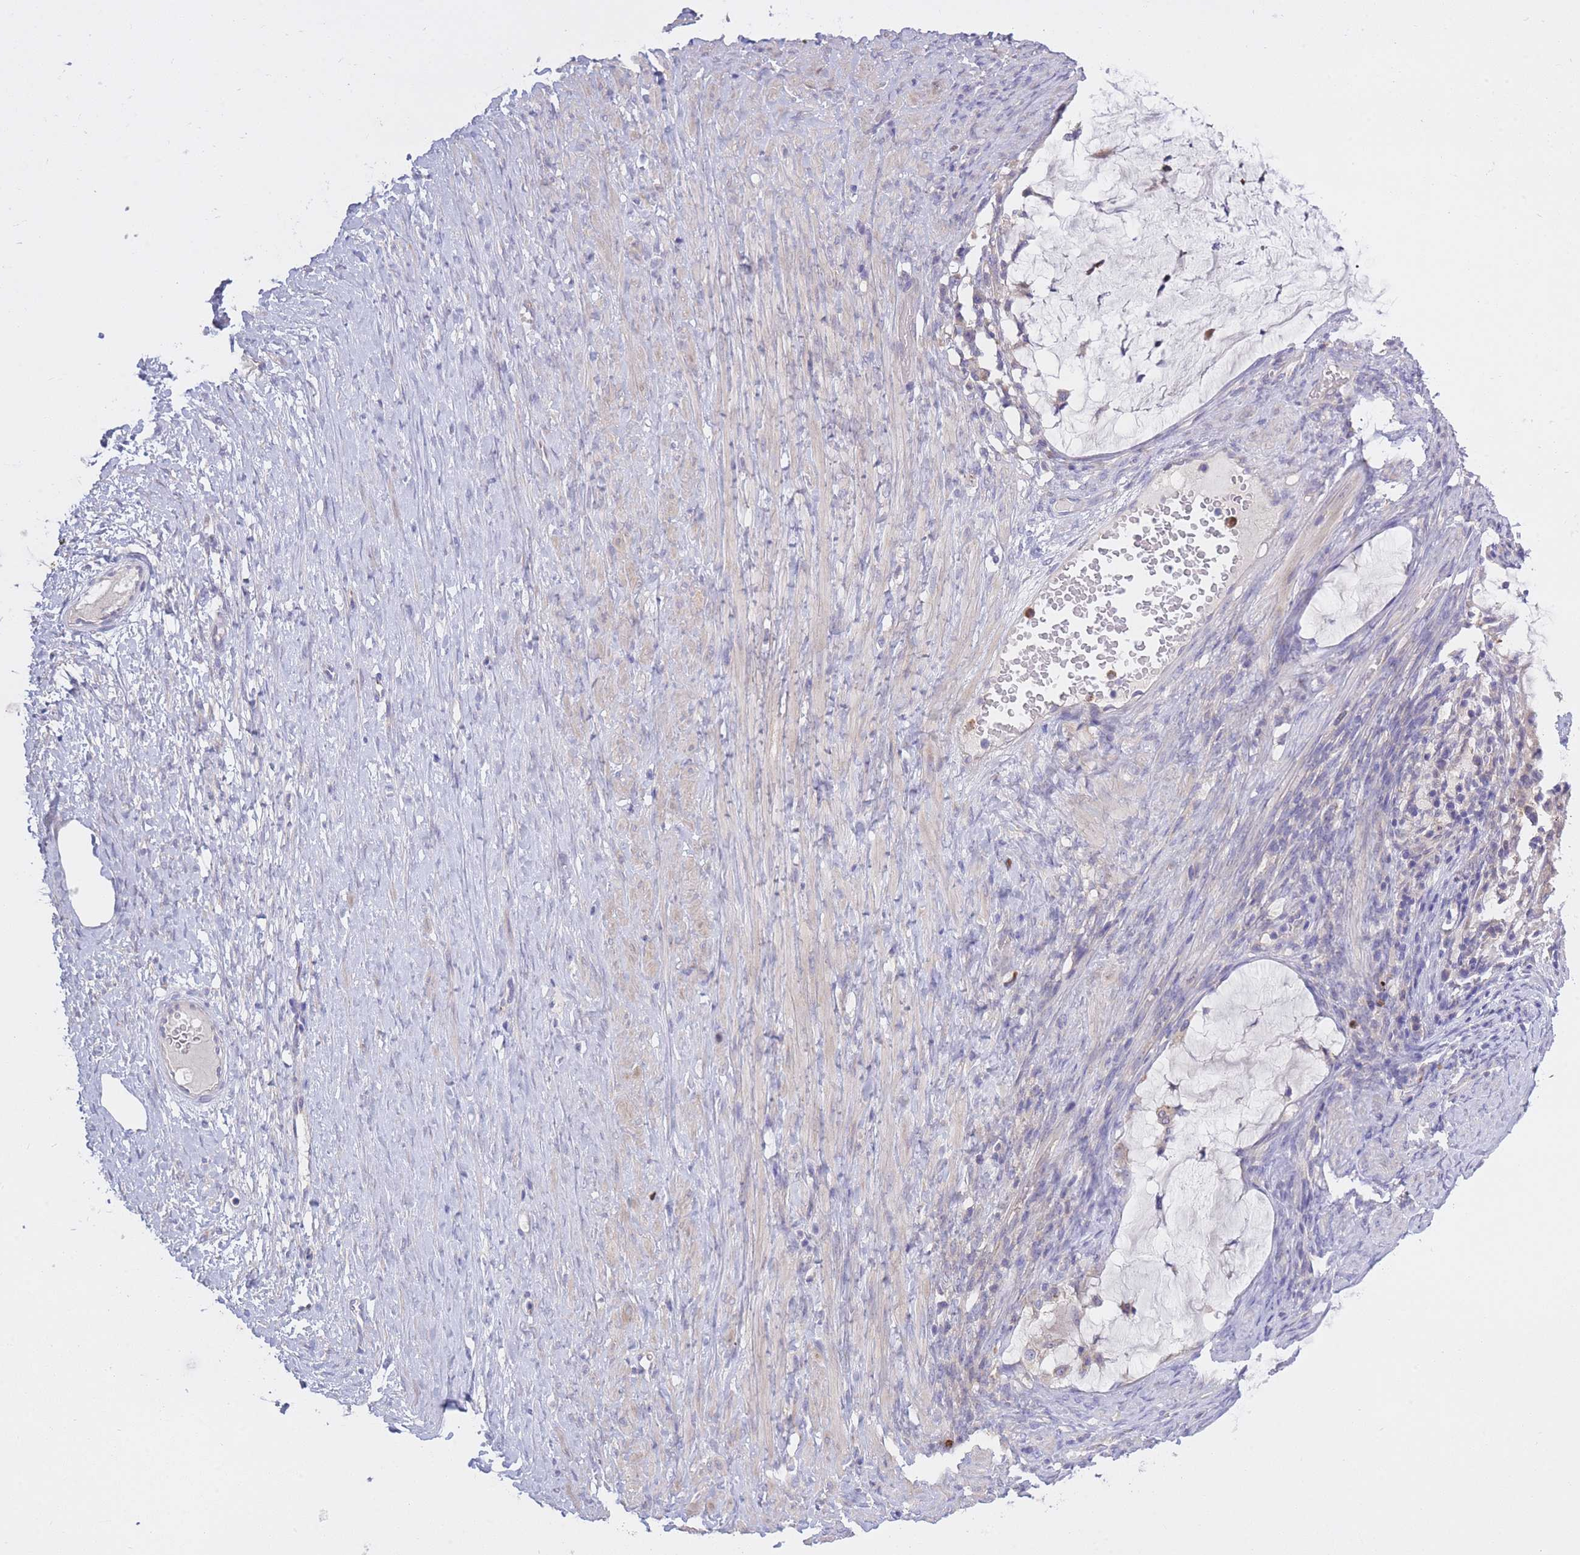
{"staining": {"intensity": "negative", "quantity": "none", "location": "none"}, "tissue": "ovarian cancer", "cell_type": "Tumor cells", "image_type": "cancer", "snomed": [{"axis": "morphology", "description": "Cystadenocarcinoma, mucinous, NOS"}, {"axis": "topography", "description": "Ovary"}], "caption": "The immunohistochemistry histopathology image has no significant expression in tumor cells of ovarian mucinous cystadenocarcinoma tissue.", "gene": "CENPM", "patient": {"sex": "female", "age": 61}}